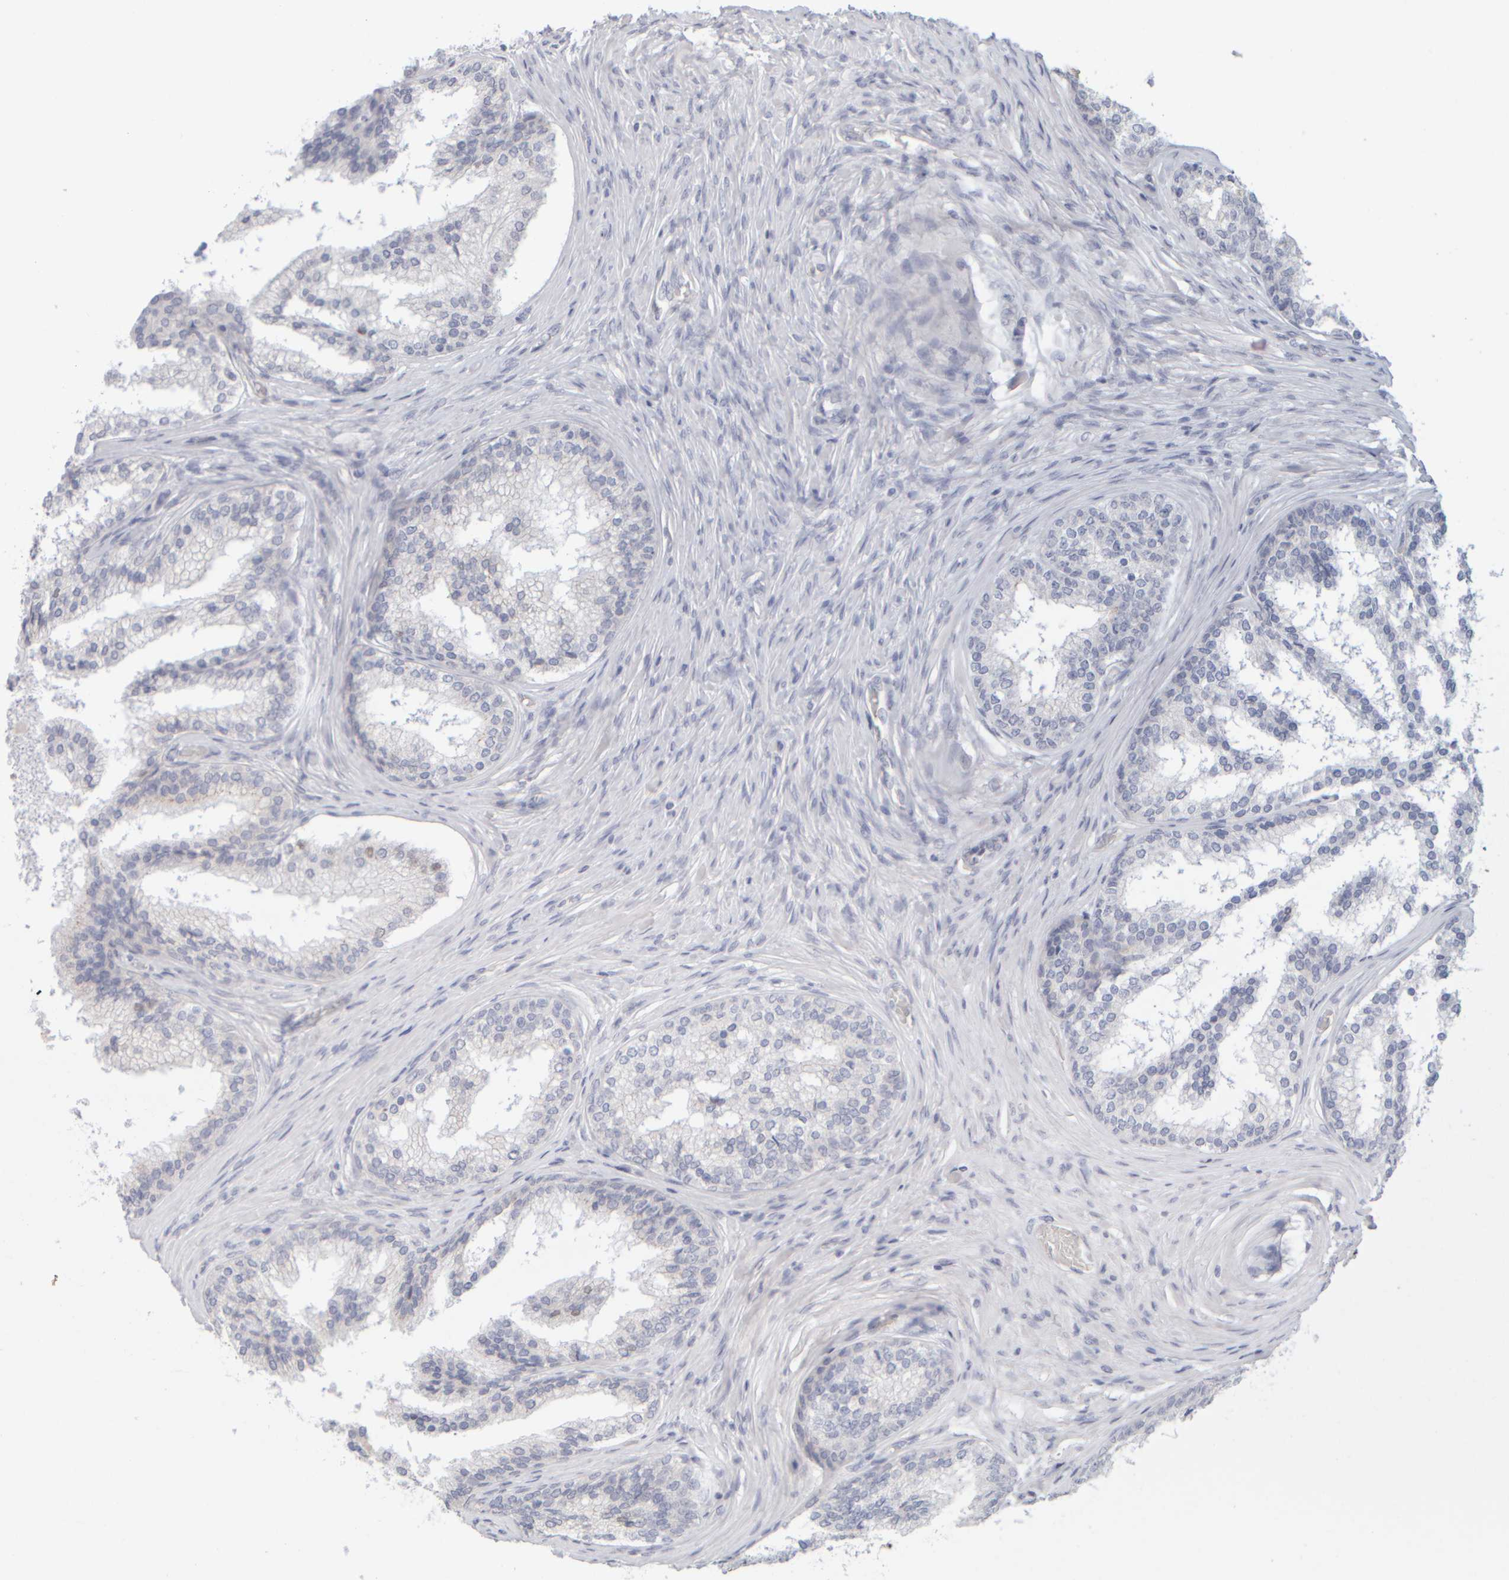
{"staining": {"intensity": "weak", "quantity": "<25%", "location": "cytoplasmic/membranous"}, "tissue": "prostate cancer", "cell_type": "Tumor cells", "image_type": "cancer", "snomed": [{"axis": "morphology", "description": "Adenocarcinoma, High grade"}, {"axis": "topography", "description": "Prostate"}], "caption": "An image of human prostate adenocarcinoma (high-grade) is negative for staining in tumor cells. Brightfield microscopy of IHC stained with DAB (brown) and hematoxylin (blue), captured at high magnification.", "gene": "GOPC", "patient": {"sex": "male", "age": 56}}